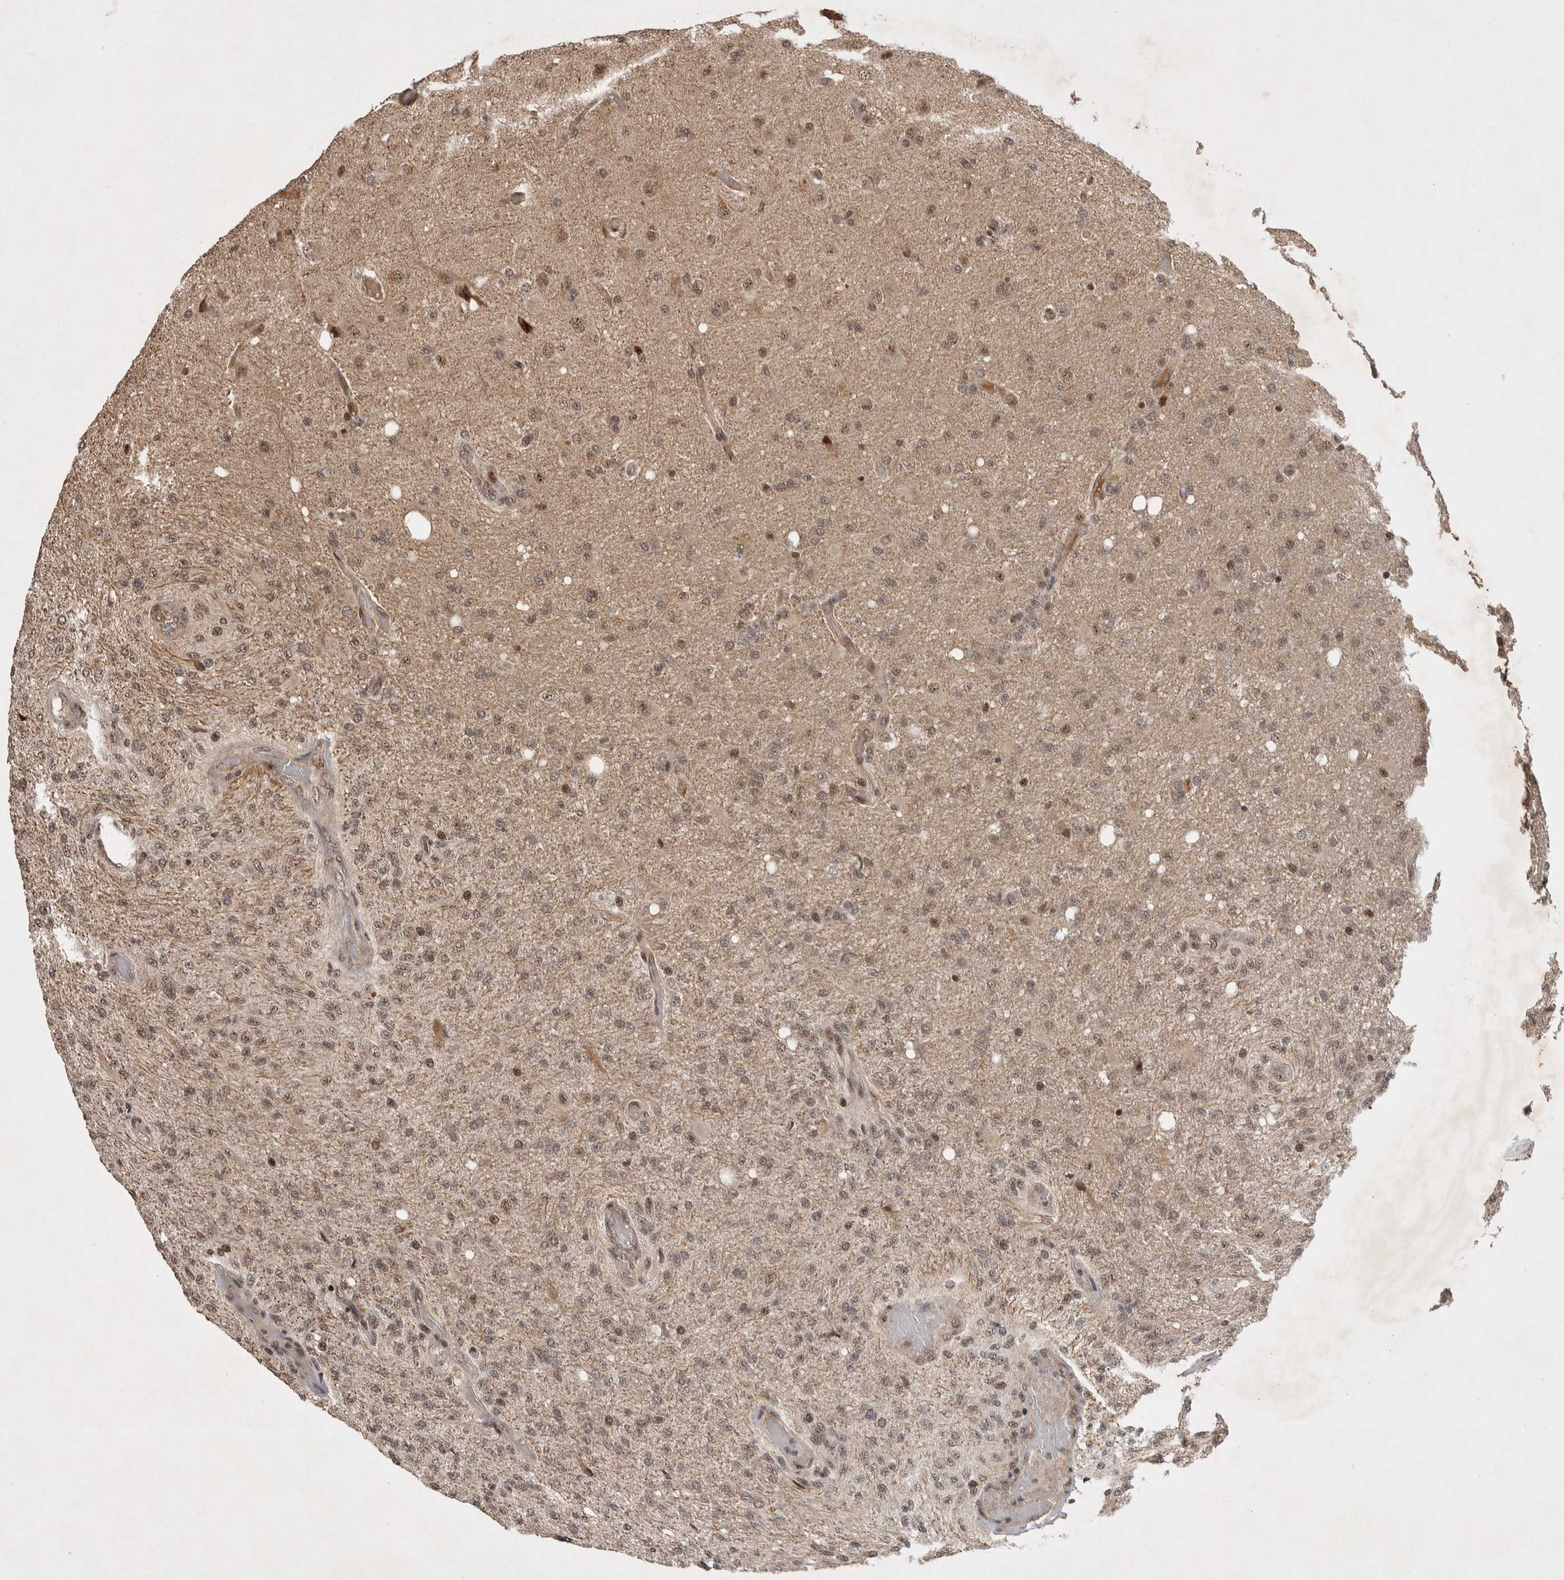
{"staining": {"intensity": "weak", "quantity": "25%-75%", "location": "nuclear"}, "tissue": "glioma", "cell_type": "Tumor cells", "image_type": "cancer", "snomed": [{"axis": "morphology", "description": "Normal tissue, NOS"}, {"axis": "morphology", "description": "Glioma, malignant, High grade"}, {"axis": "topography", "description": "Cerebral cortex"}], "caption": "IHC (DAB) staining of high-grade glioma (malignant) shows weak nuclear protein expression in approximately 25%-75% of tumor cells. The staining is performed using DAB (3,3'-diaminobenzidine) brown chromogen to label protein expression. The nuclei are counter-stained blue using hematoxylin.", "gene": "TOR1B", "patient": {"sex": "male", "age": 77}}